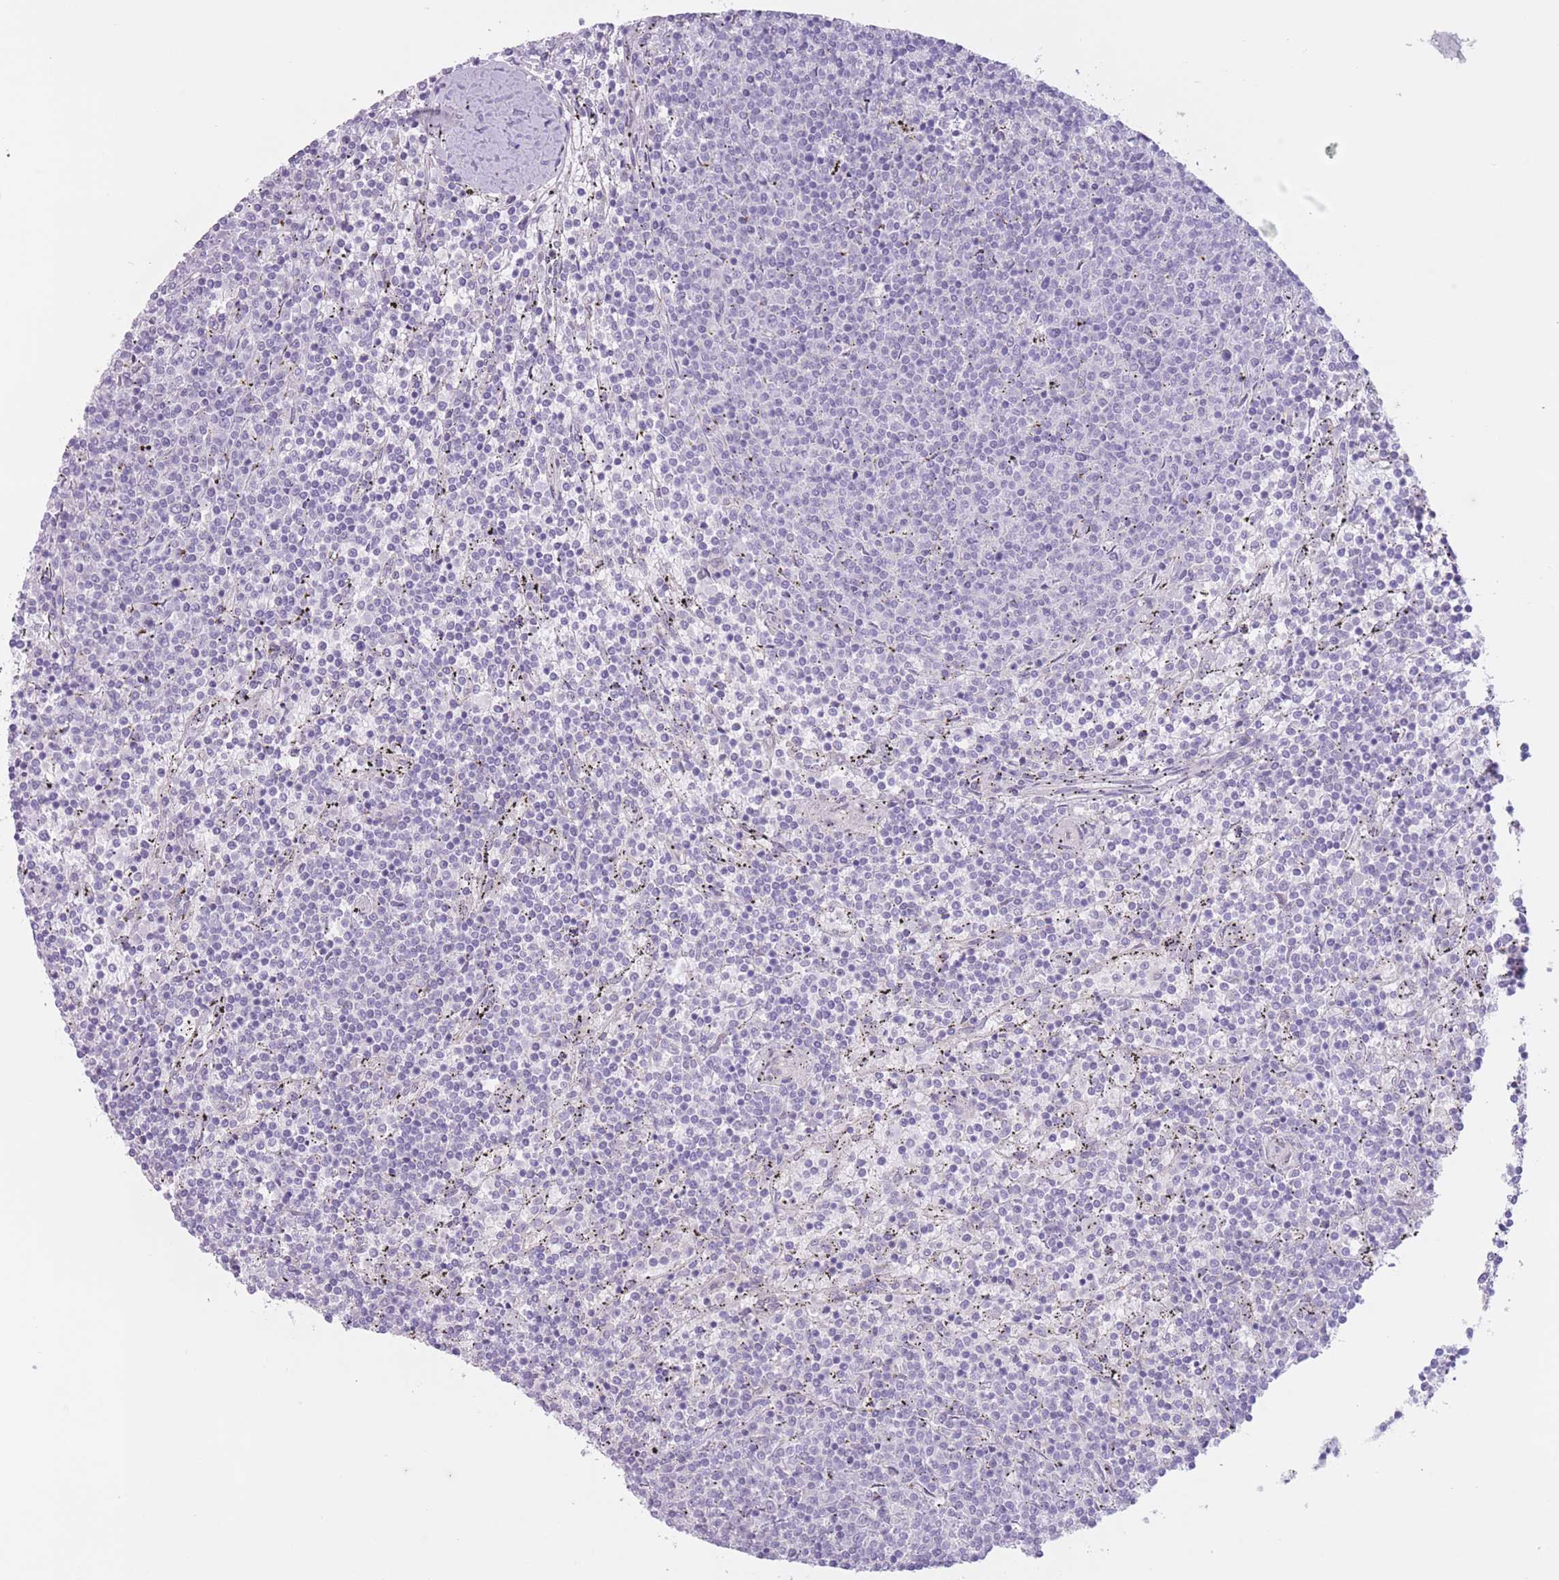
{"staining": {"intensity": "negative", "quantity": "none", "location": "none"}, "tissue": "lymphoma", "cell_type": "Tumor cells", "image_type": "cancer", "snomed": [{"axis": "morphology", "description": "Malignant lymphoma, non-Hodgkin's type, Low grade"}, {"axis": "topography", "description": "Spleen"}], "caption": "Malignant lymphoma, non-Hodgkin's type (low-grade) was stained to show a protein in brown. There is no significant staining in tumor cells. (DAB (3,3'-diaminobenzidine) immunohistochemistry visualized using brightfield microscopy, high magnification).", "gene": "ARPIN", "patient": {"sex": "female", "age": 50}}